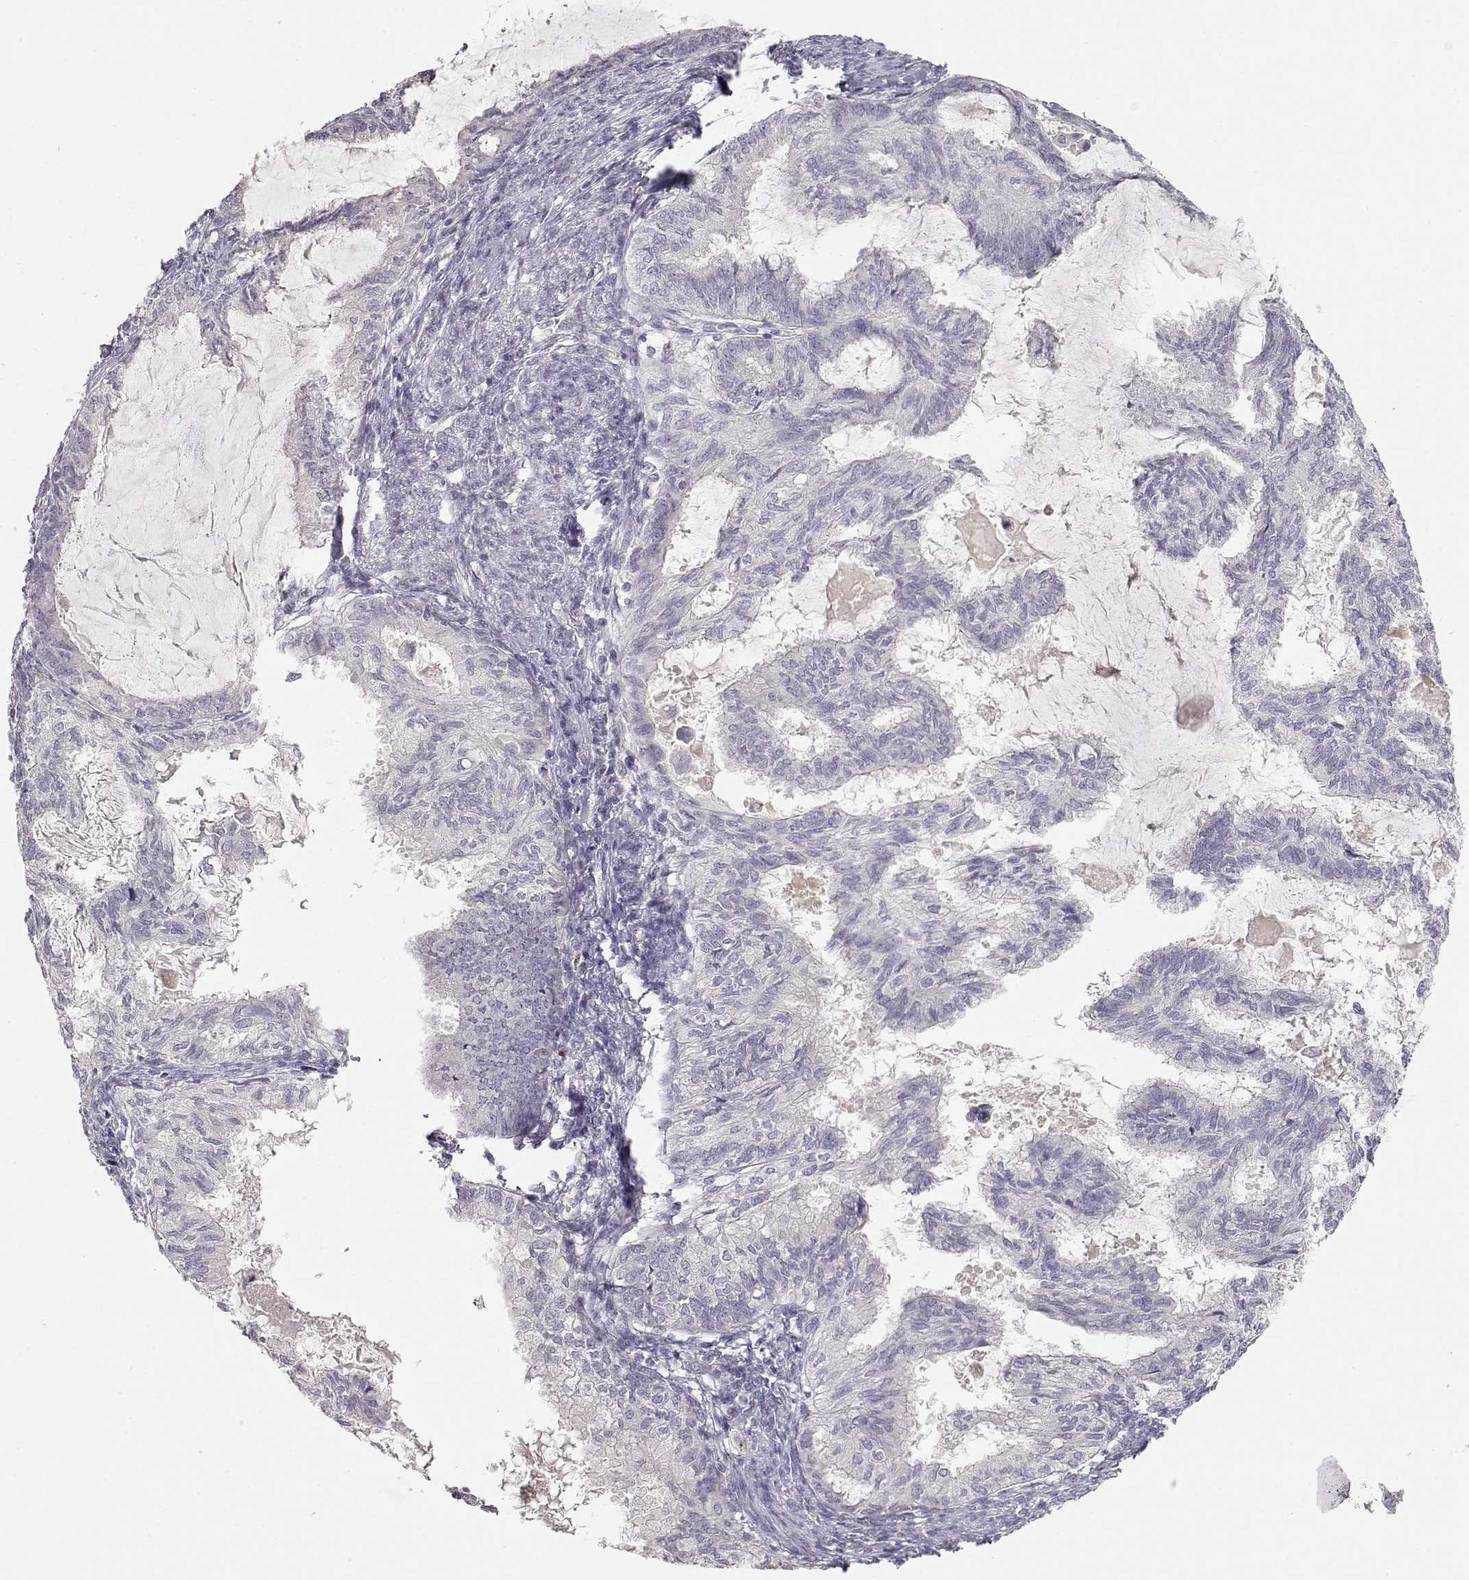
{"staining": {"intensity": "negative", "quantity": "none", "location": "none"}, "tissue": "endometrial cancer", "cell_type": "Tumor cells", "image_type": "cancer", "snomed": [{"axis": "morphology", "description": "Adenocarcinoma, NOS"}, {"axis": "topography", "description": "Endometrium"}], "caption": "There is no significant positivity in tumor cells of endometrial cancer. (DAB (3,3'-diaminobenzidine) IHC, high magnification).", "gene": "ARHGAP8", "patient": {"sex": "female", "age": 86}}